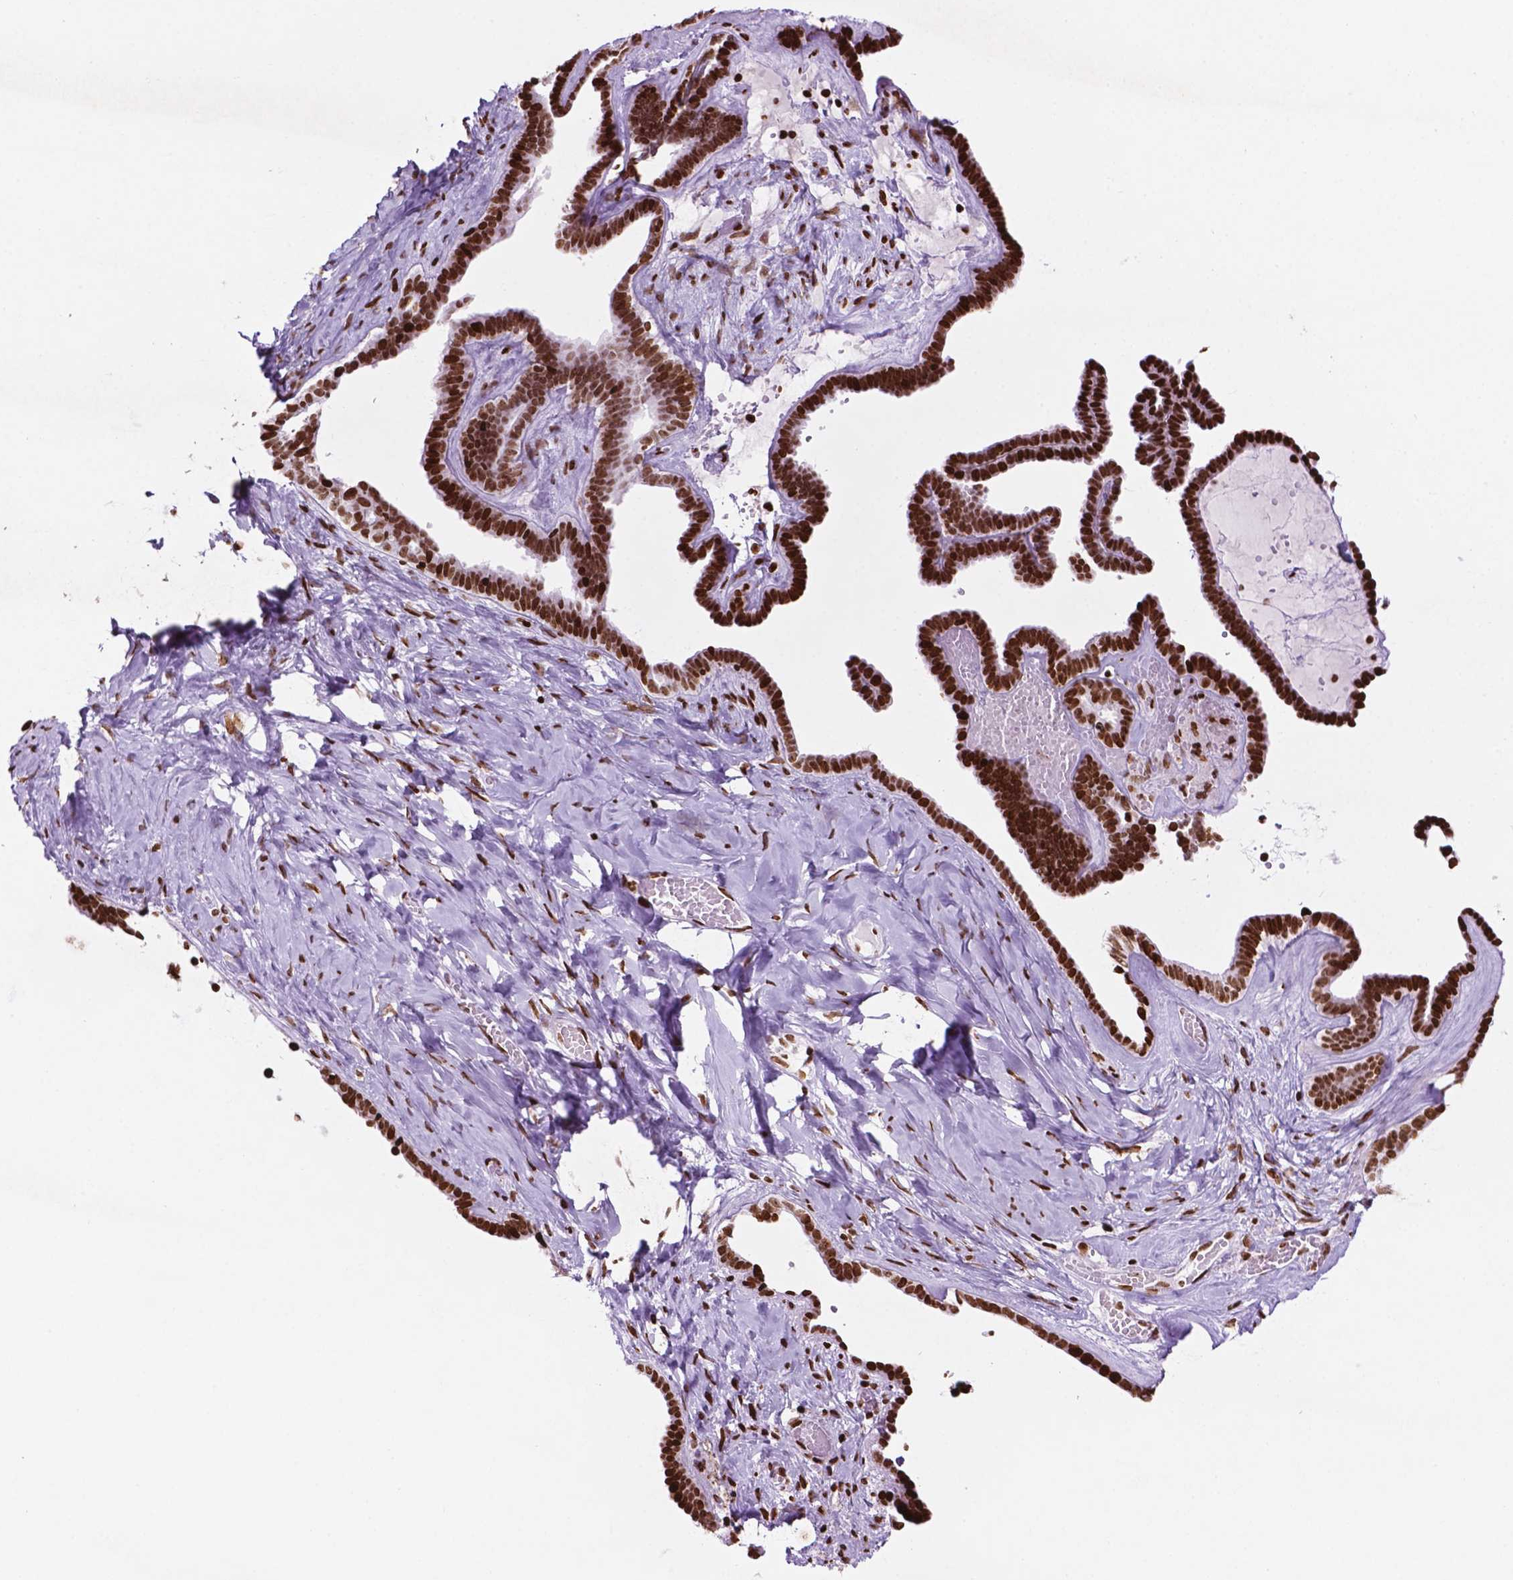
{"staining": {"intensity": "strong", "quantity": ">75%", "location": "nuclear"}, "tissue": "ovarian cancer", "cell_type": "Tumor cells", "image_type": "cancer", "snomed": [{"axis": "morphology", "description": "Cystadenocarcinoma, serous, NOS"}, {"axis": "topography", "description": "Ovary"}], "caption": "Ovarian cancer tissue shows strong nuclear expression in about >75% of tumor cells", "gene": "TMEM250", "patient": {"sex": "female", "age": 71}}